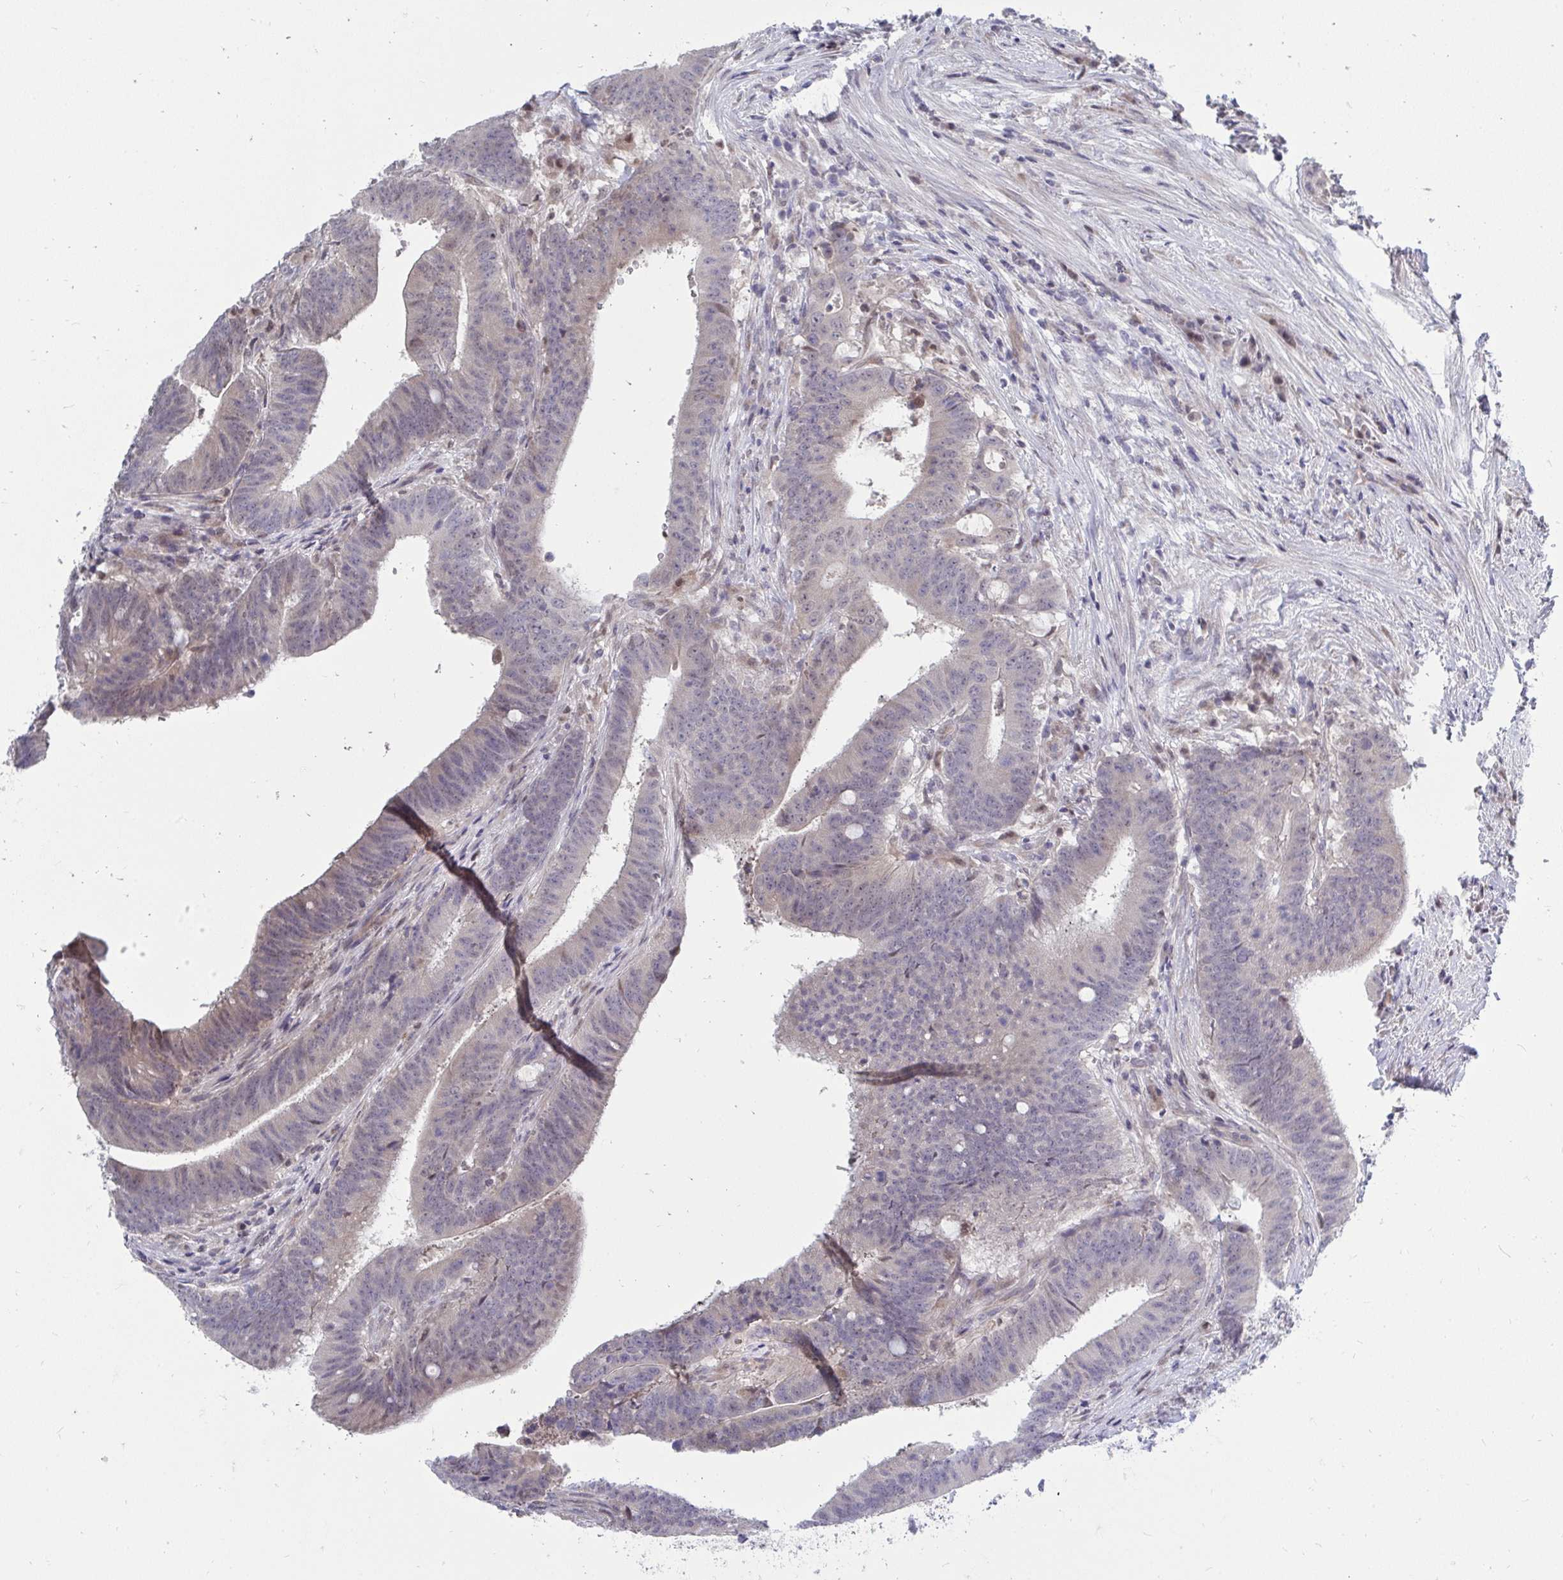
{"staining": {"intensity": "weak", "quantity": "<25%", "location": "cytoplasmic/membranous"}, "tissue": "colorectal cancer", "cell_type": "Tumor cells", "image_type": "cancer", "snomed": [{"axis": "morphology", "description": "Adenocarcinoma, NOS"}, {"axis": "topography", "description": "Colon"}], "caption": "This is an immunohistochemistry (IHC) image of human colorectal cancer (adenocarcinoma). There is no expression in tumor cells.", "gene": "MROH8", "patient": {"sex": "female", "age": 43}}